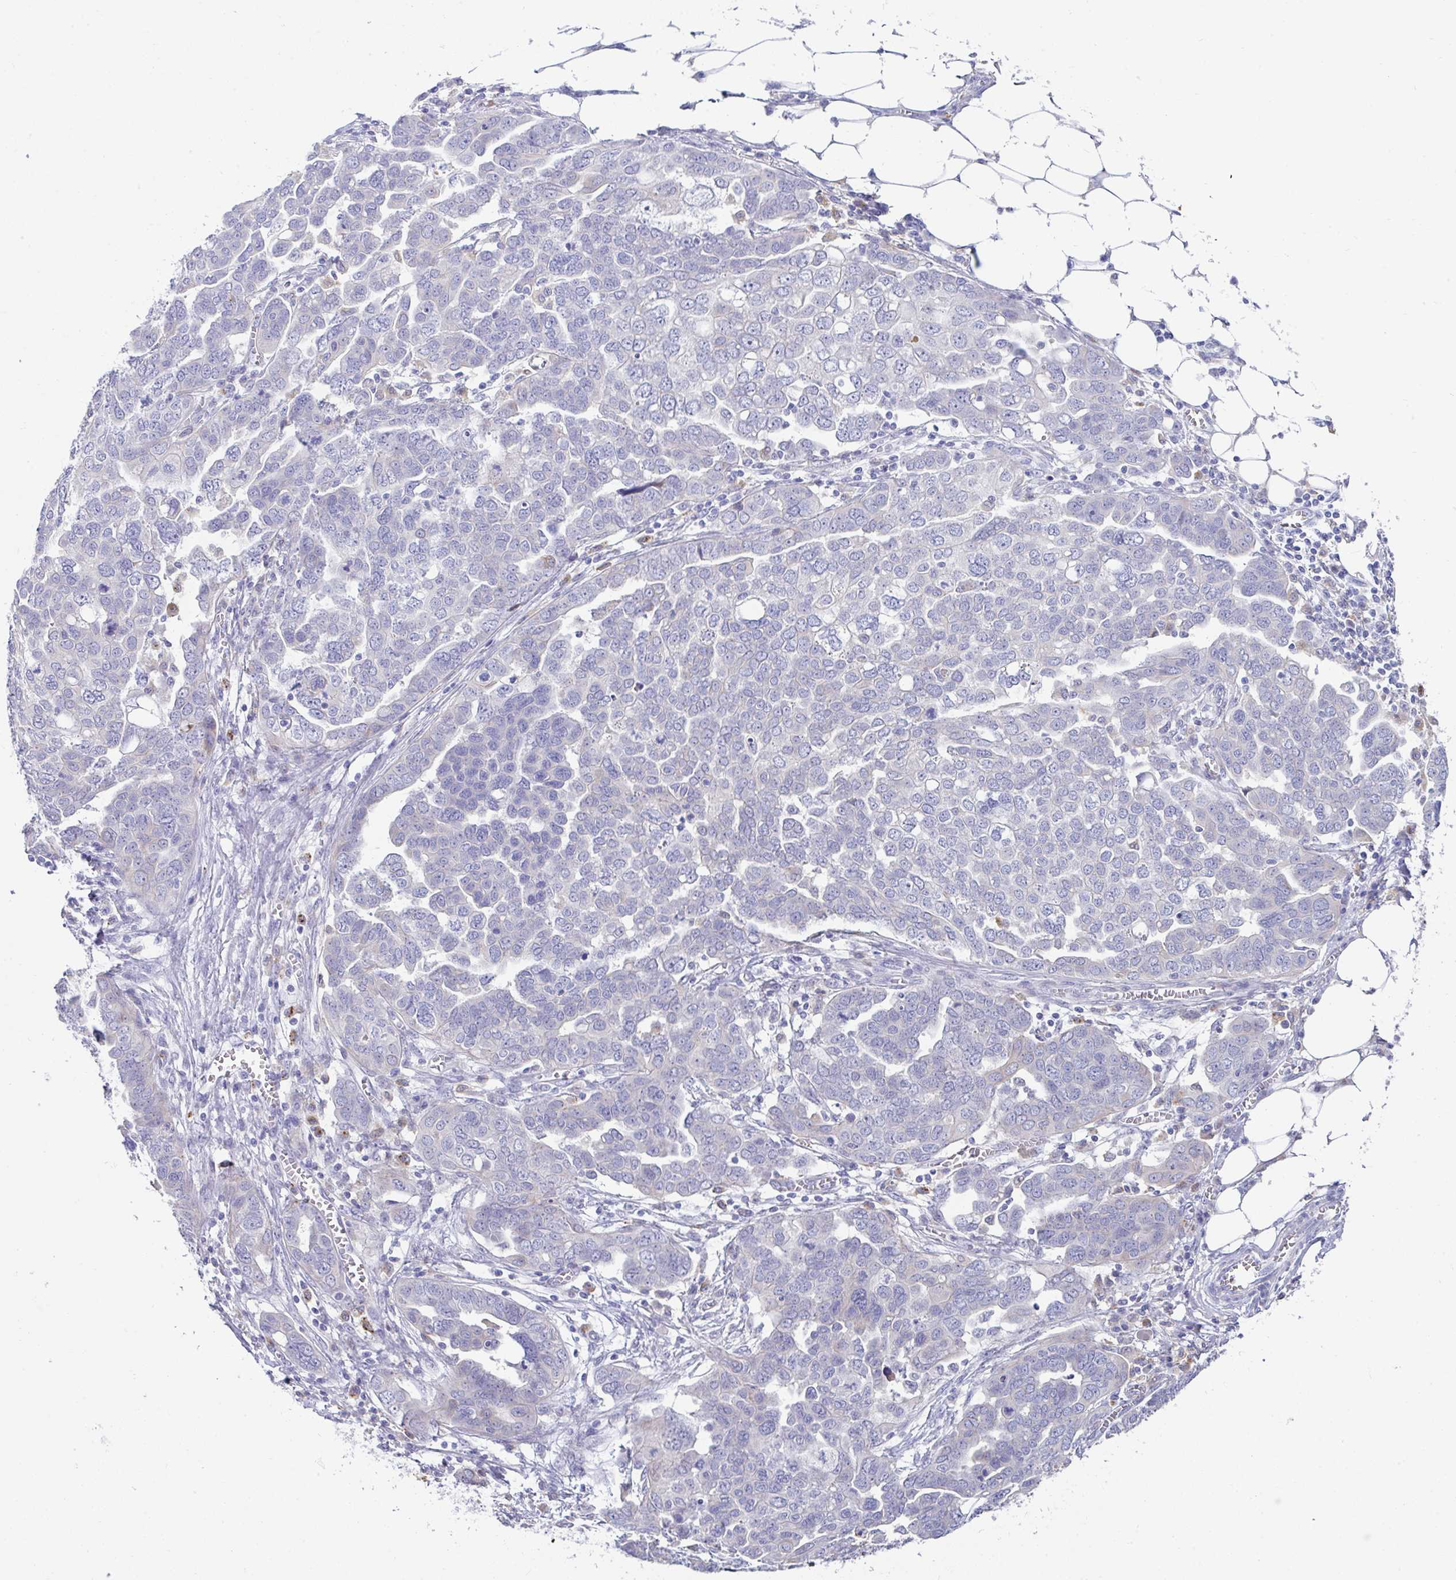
{"staining": {"intensity": "negative", "quantity": "none", "location": "none"}, "tissue": "ovarian cancer", "cell_type": "Tumor cells", "image_type": "cancer", "snomed": [{"axis": "morphology", "description": "Cystadenocarcinoma, serous, NOS"}, {"axis": "topography", "description": "Ovary"}], "caption": "Ovarian serous cystadenocarcinoma was stained to show a protein in brown. There is no significant expression in tumor cells. (DAB (3,3'-diaminobenzidine) immunohistochemistry visualized using brightfield microscopy, high magnification).", "gene": "ZNF33A", "patient": {"sex": "female", "age": 59}}